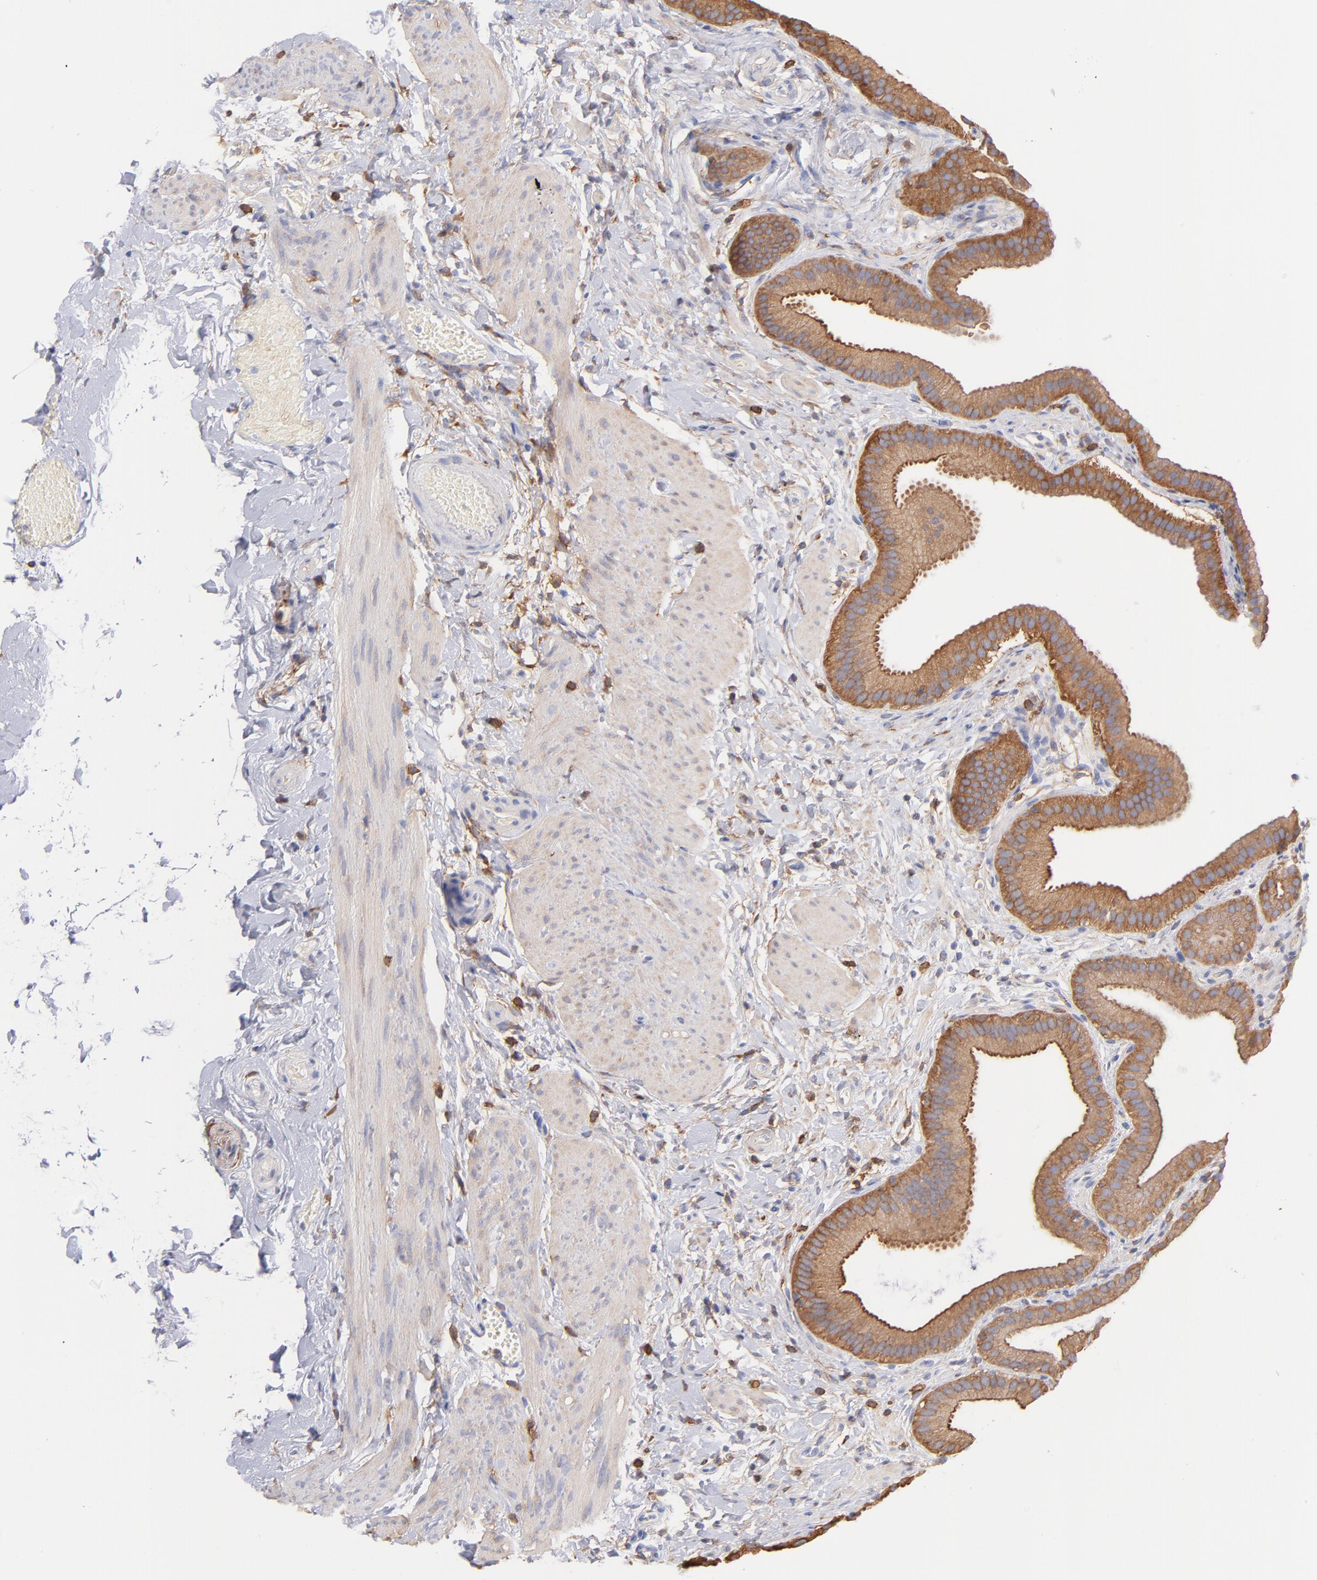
{"staining": {"intensity": "moderate", "quantity": ">75%", "location": "cytoplasmic/membranous"}, "tissue": "gallbladder", "cell_type": "Glandular cells", "image_type": "normal", "snomed": [{"axis": "morphology", "description": "Normal tissue, NOS"}, {"axis": "topography", "description": "Gallbladder"}], "caption": "Gallbladder stained for a protein exhibits moderate cytoplasmic/membranous positivity in glandular cells. The staining is performed using DAB (3,3'-diaminobenzidine) brown chromogen to label protein expression. The nuclei are counter-stained blue using hematoxylin.", "gene": "PRKCA", "patient": {"sex": "female", "age": 63}}